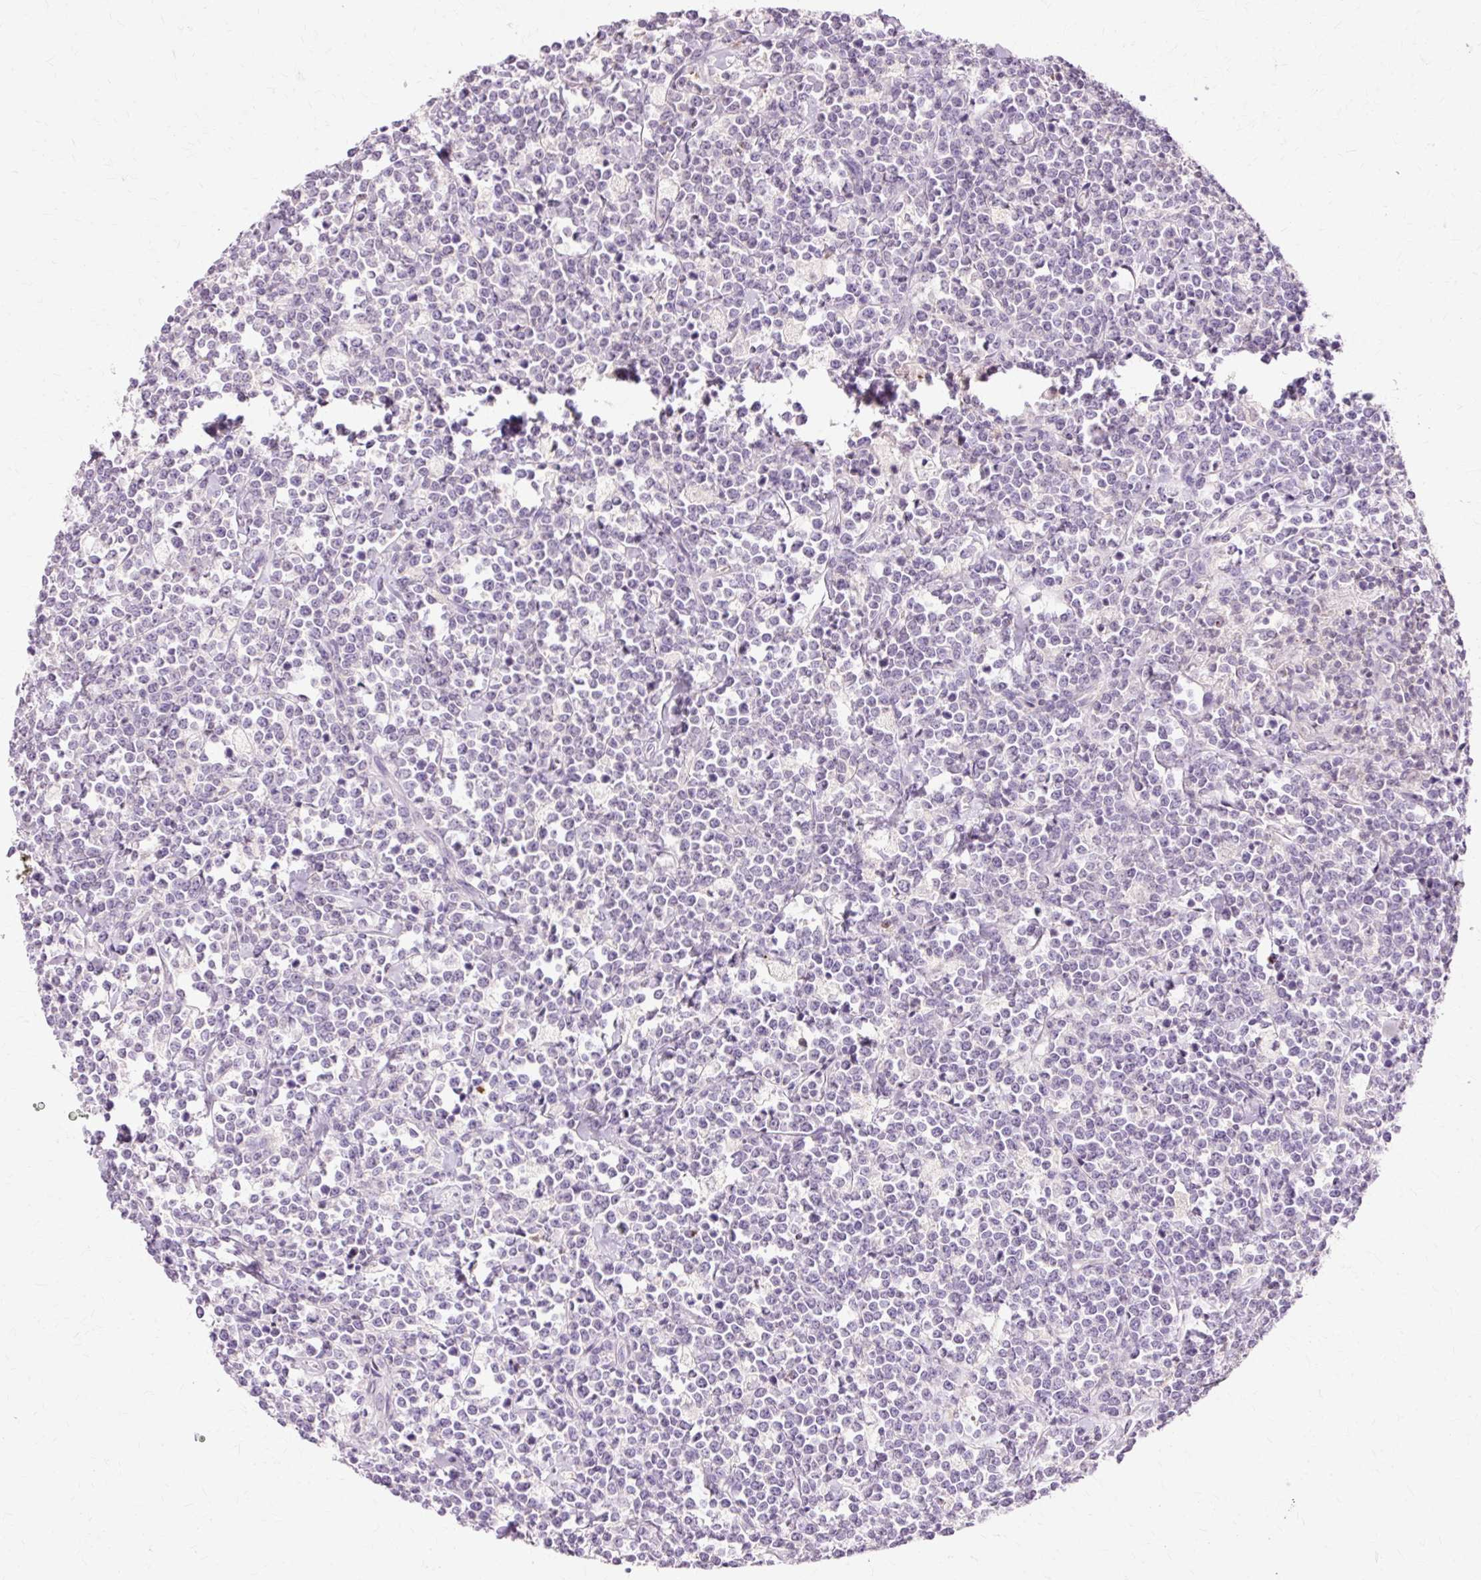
{"staining": {"intensity": "negative", "quantity": "none", "location": "none"}, "tissue": "lymphoma", "cell_type": "Tumor cells", "image_type": "cancer", "snomed": [{"axis": "morphology", "description": "Malignant lymphoma, non-Hodgkin's type, High grade"}, {"axis": "topography", "description": "Small intestine"}, {"axis": "topography", "description": "Colon"}], "caption": "Histopathology image shows no significant protein positivity in tumor cells of lymphoma.", "gene": "VN1R2", "patient": {"sex": "male", "age": 8}}